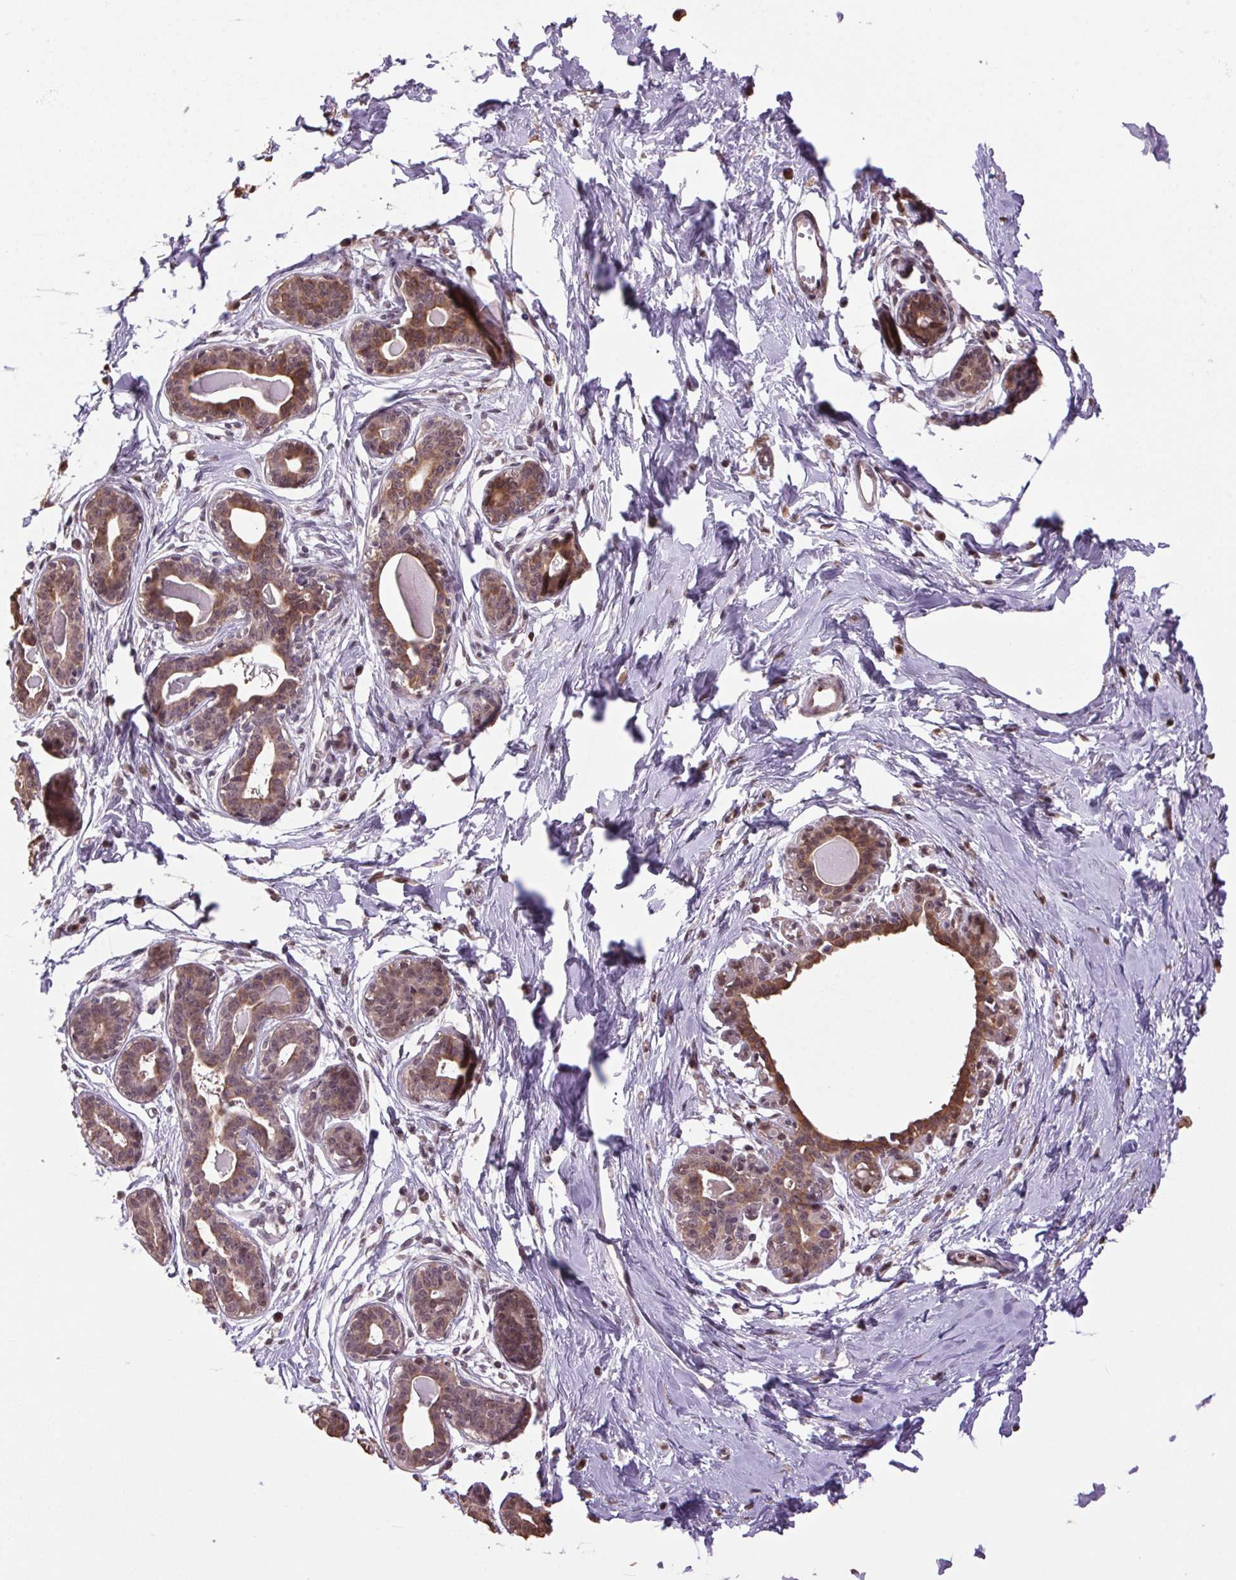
{"staining": {"intensity": "weak", "quantity": "25%-75%", "location": "nuclear"}, "tissue": "breast", "cell_type": "Adipocytes", "image_type": "normal", "snomed": [{"axis": "morphology", "description": "Normal tissue, NOS"}, {"axis": "topography", "description": "Breast"}], "caption": "Immunohistochemical staining of benign human breast displays weak nuclear protein staining in about 25%-75% of adipocytes.", "gene": "VWA3B", "patient": {"sex": "female", "age": 45}}